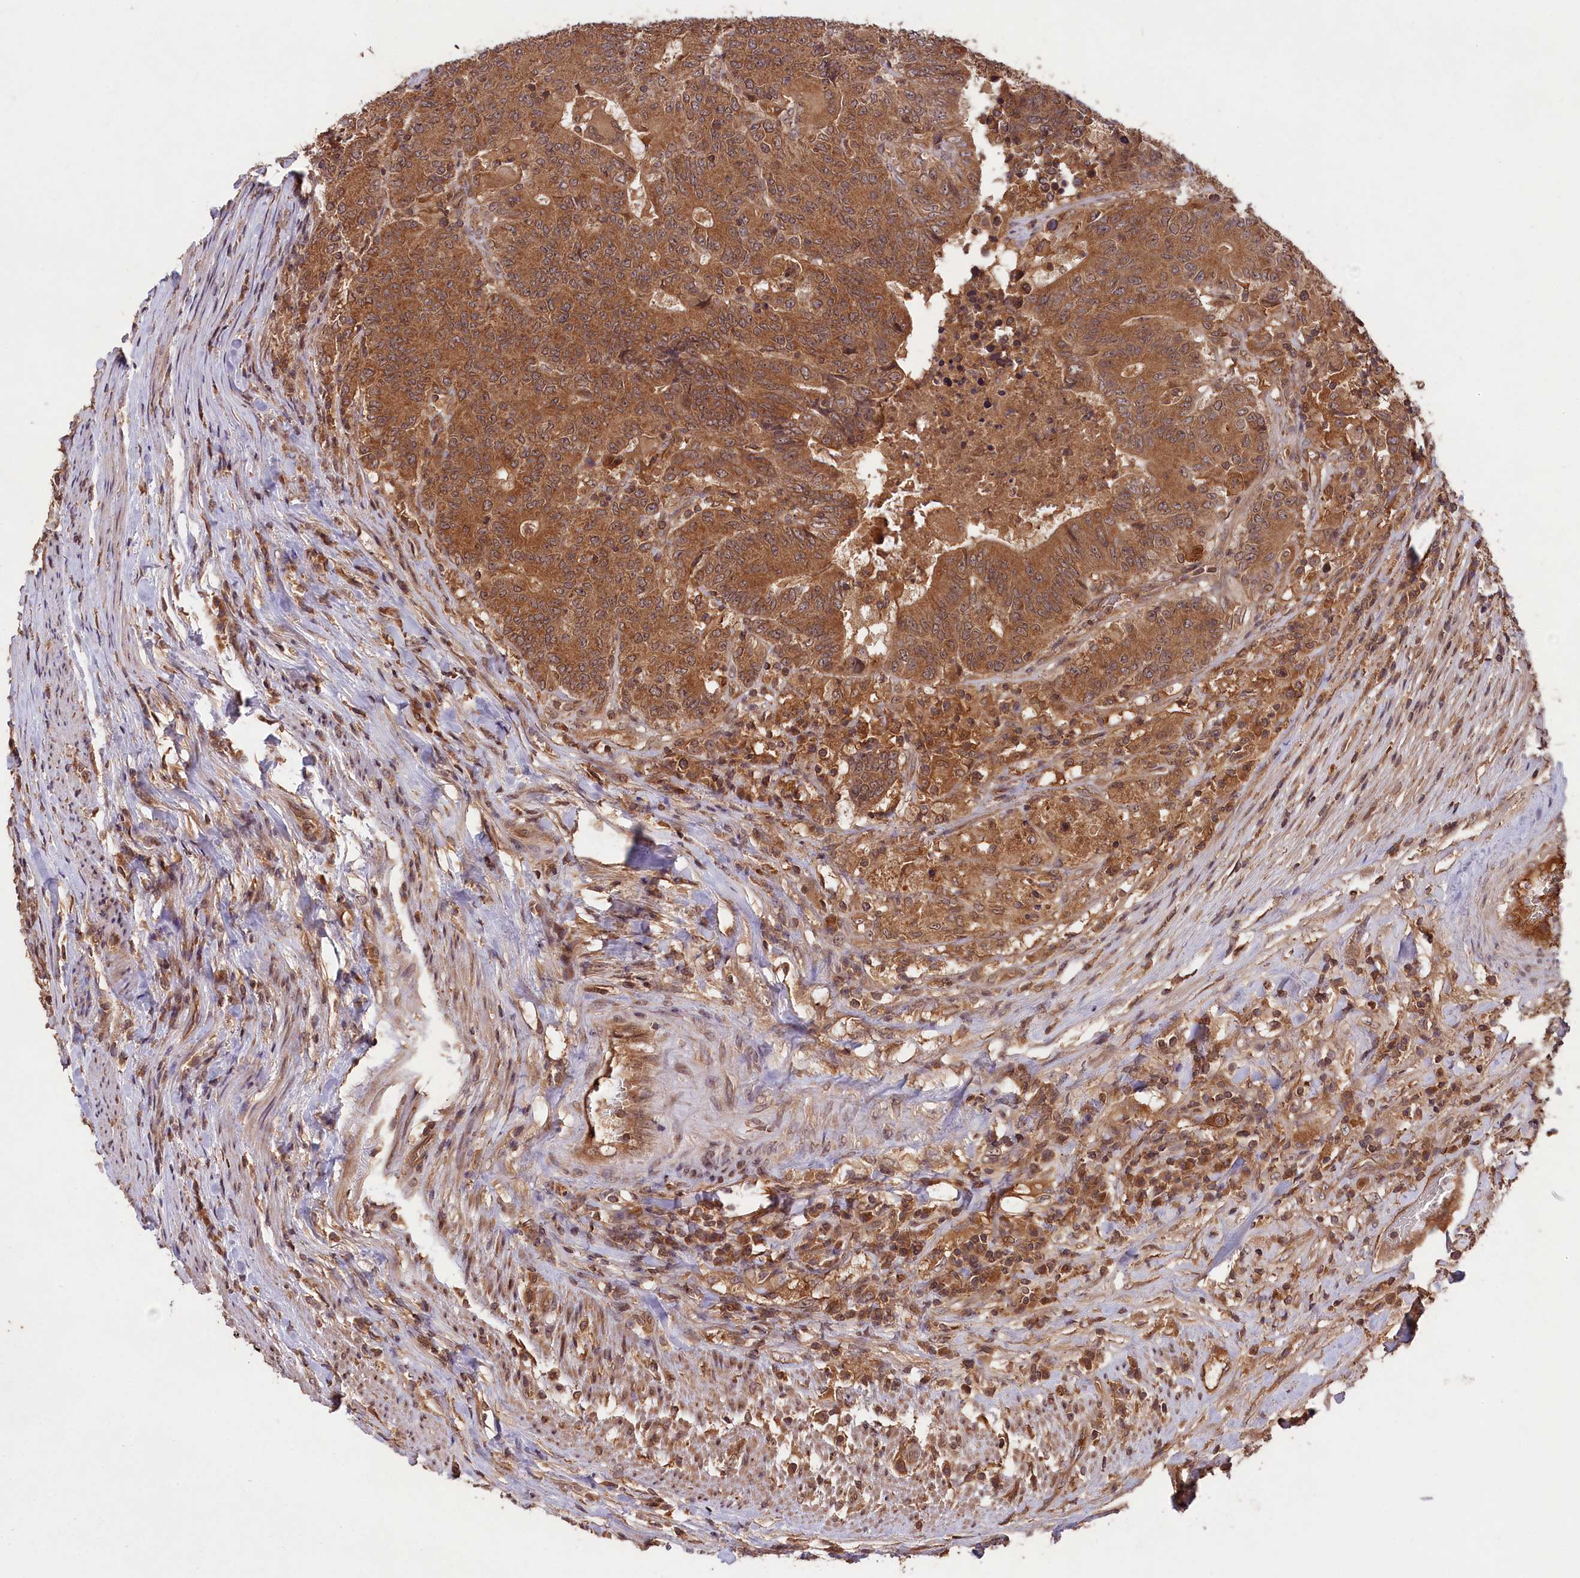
{"staining": {"intensity": "moderate", "quantity": ">75%", "location": "cytoplasmic/membranous"}, "tissue": "colorectal cancer", "cell_type": "Tumor cells", "image_type": "cancer", "snomed": [{"axis": "morphology", "description": "Adenocarcinoma, NOS"}, {"axis": "topography", "description": "Colon"}], "caption": "The histopathology image displays a brown stain indicating the presence of a protein in the cytoplasmic/membranous of tumor cells in colorectal cancer (adenocarcinoma).", "gene": "CHAC1", "patient": {"sex": "female", "age": 75}}